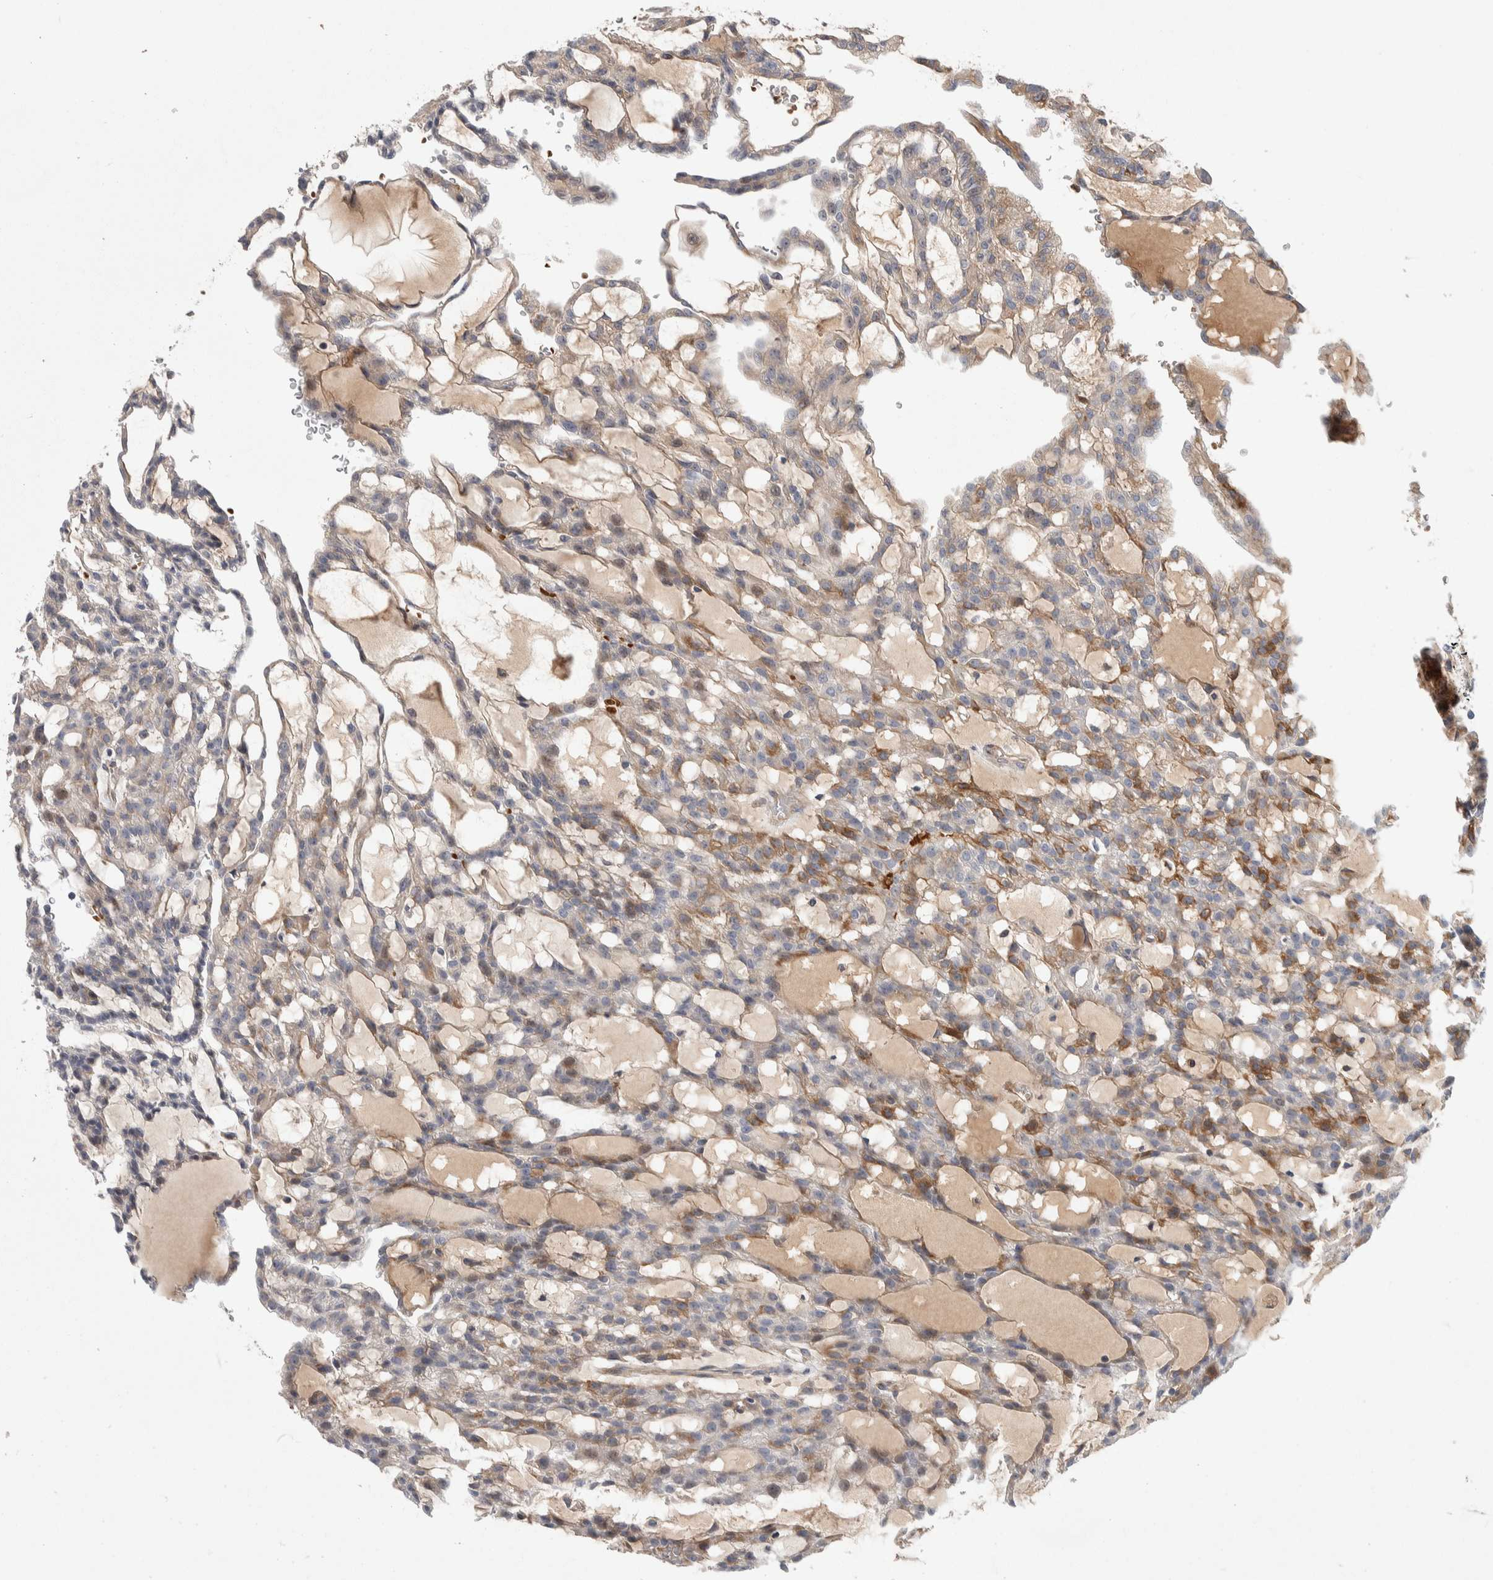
{"staining": {"intensity": "moderate", "quantity": "<25%", "location": "cytoplasmic/membranous"}, "tissue": "renal cancer", "cell_type": "Tumor cells", "image_type": "cancer", "snomed": [{"axis": "morphology", "description": "Adenocarcinoma, NOS"}, {"axis": "topography", "description": "Kidney"}], "caption": "Immunohistochemical staining of human renal cancer reveals low levels of moderate cytoplasmic/membranous expression in approximately <25% of tumor cells.", "gene": "PSMG3", "patient": {"sex": "male", "age": 63}}